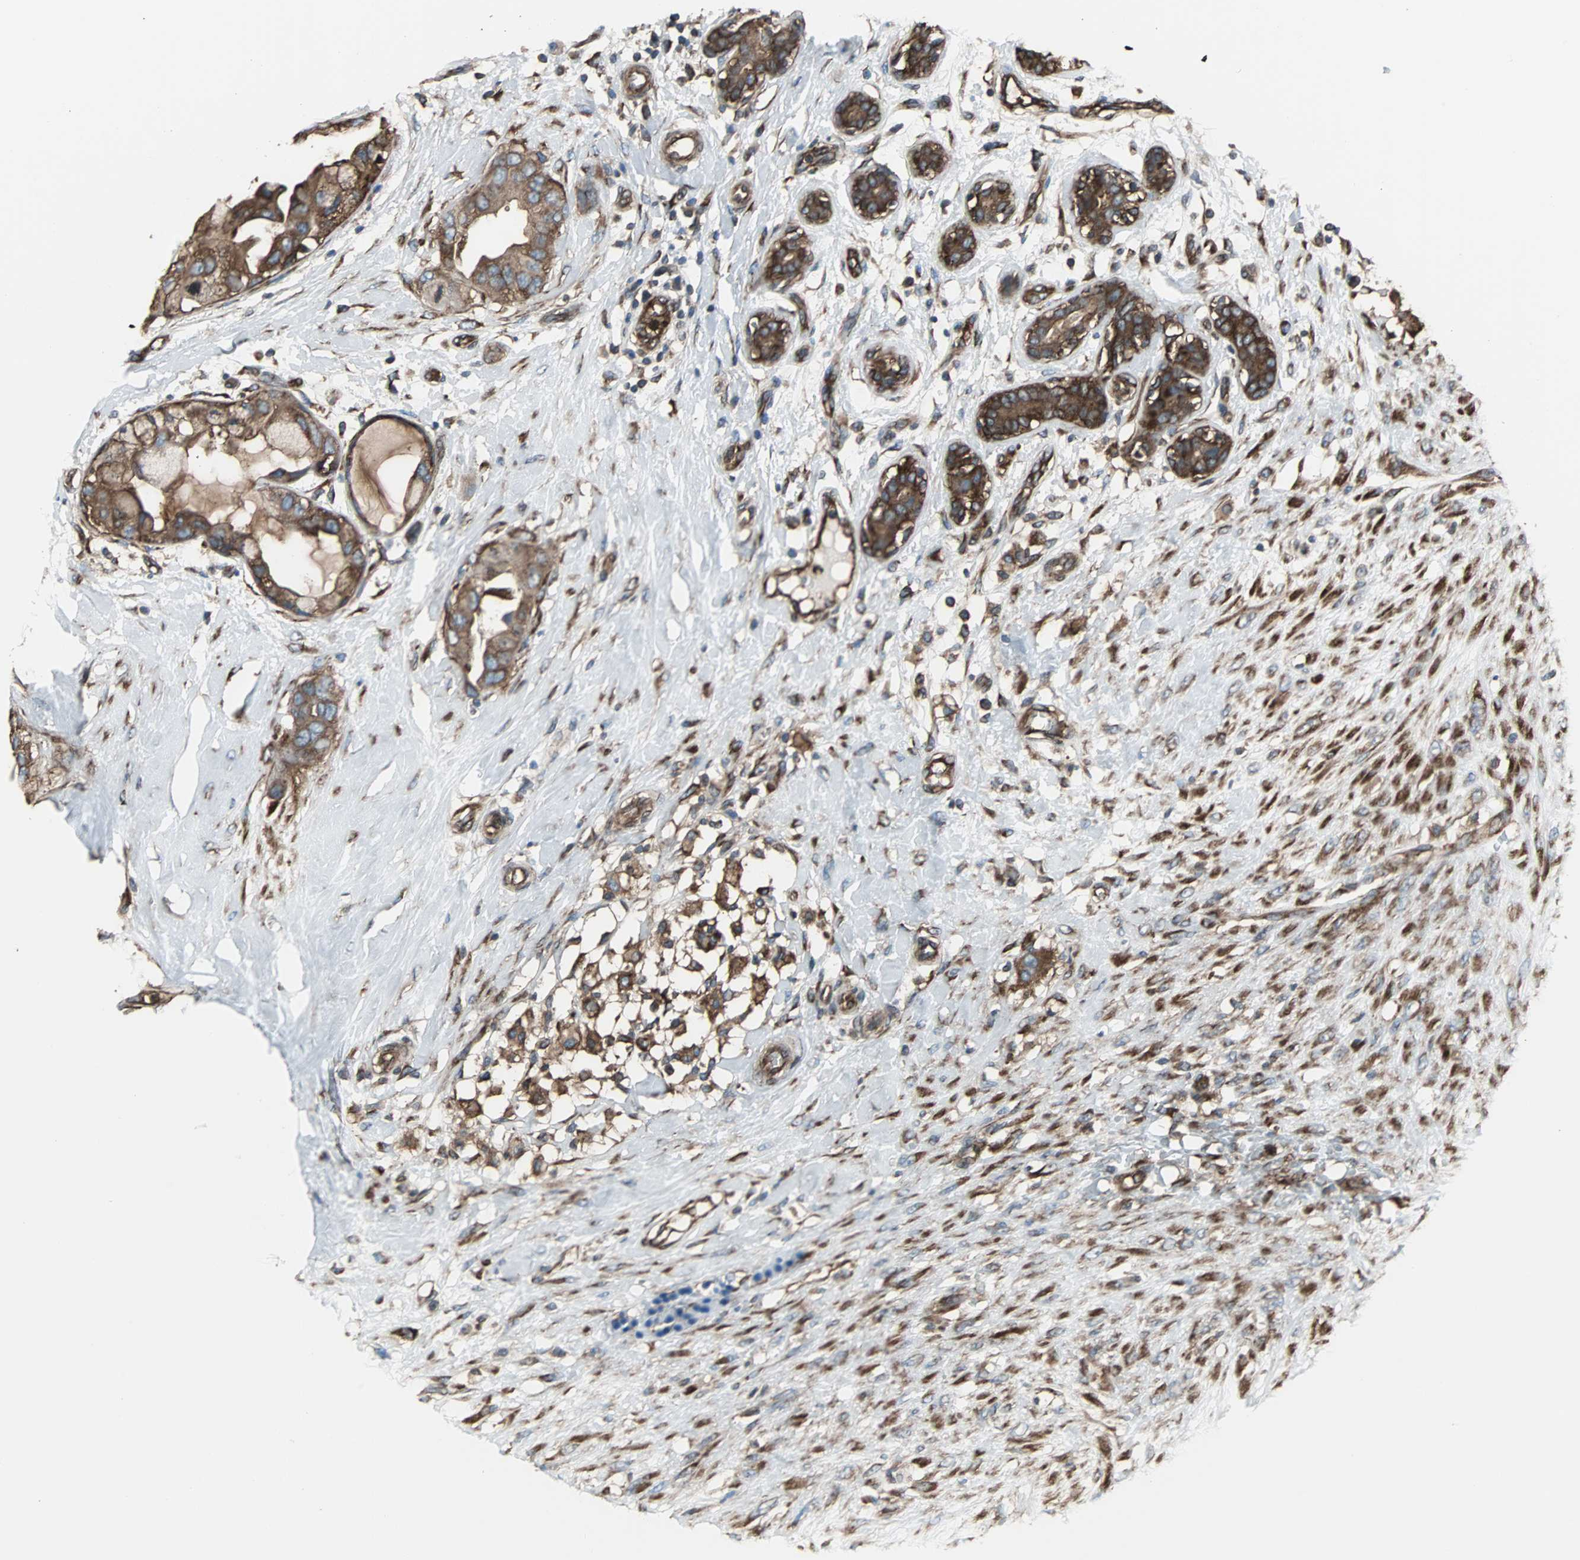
{"staining": {"intensity": "strong", "quantity": ">75%", "location": "cytoplasmic/membranous"}, "tissue": "breast cancer", "cell_type": "Tumor cells", "image_type": "cancer", "snomed": [{"axis": "morphology", "description": "Duct carcinoma"}, {"axis": "topography", "description": "Breast"}], "caption": "Immunohistochemistry (IHC) photomicrograph of neoplastic tissue: human breast cancer (intraductal carcinoma) stained using immunohistochemistry (IHC) exhibits high levels of strong protein expression localized specifically in the cytoplasmic/membranous of tumor cells, appearing as a cytoplasmic/membranous brown color.", "gene": "ACTN1", "patient": {"sex": "female", "age": 40}}